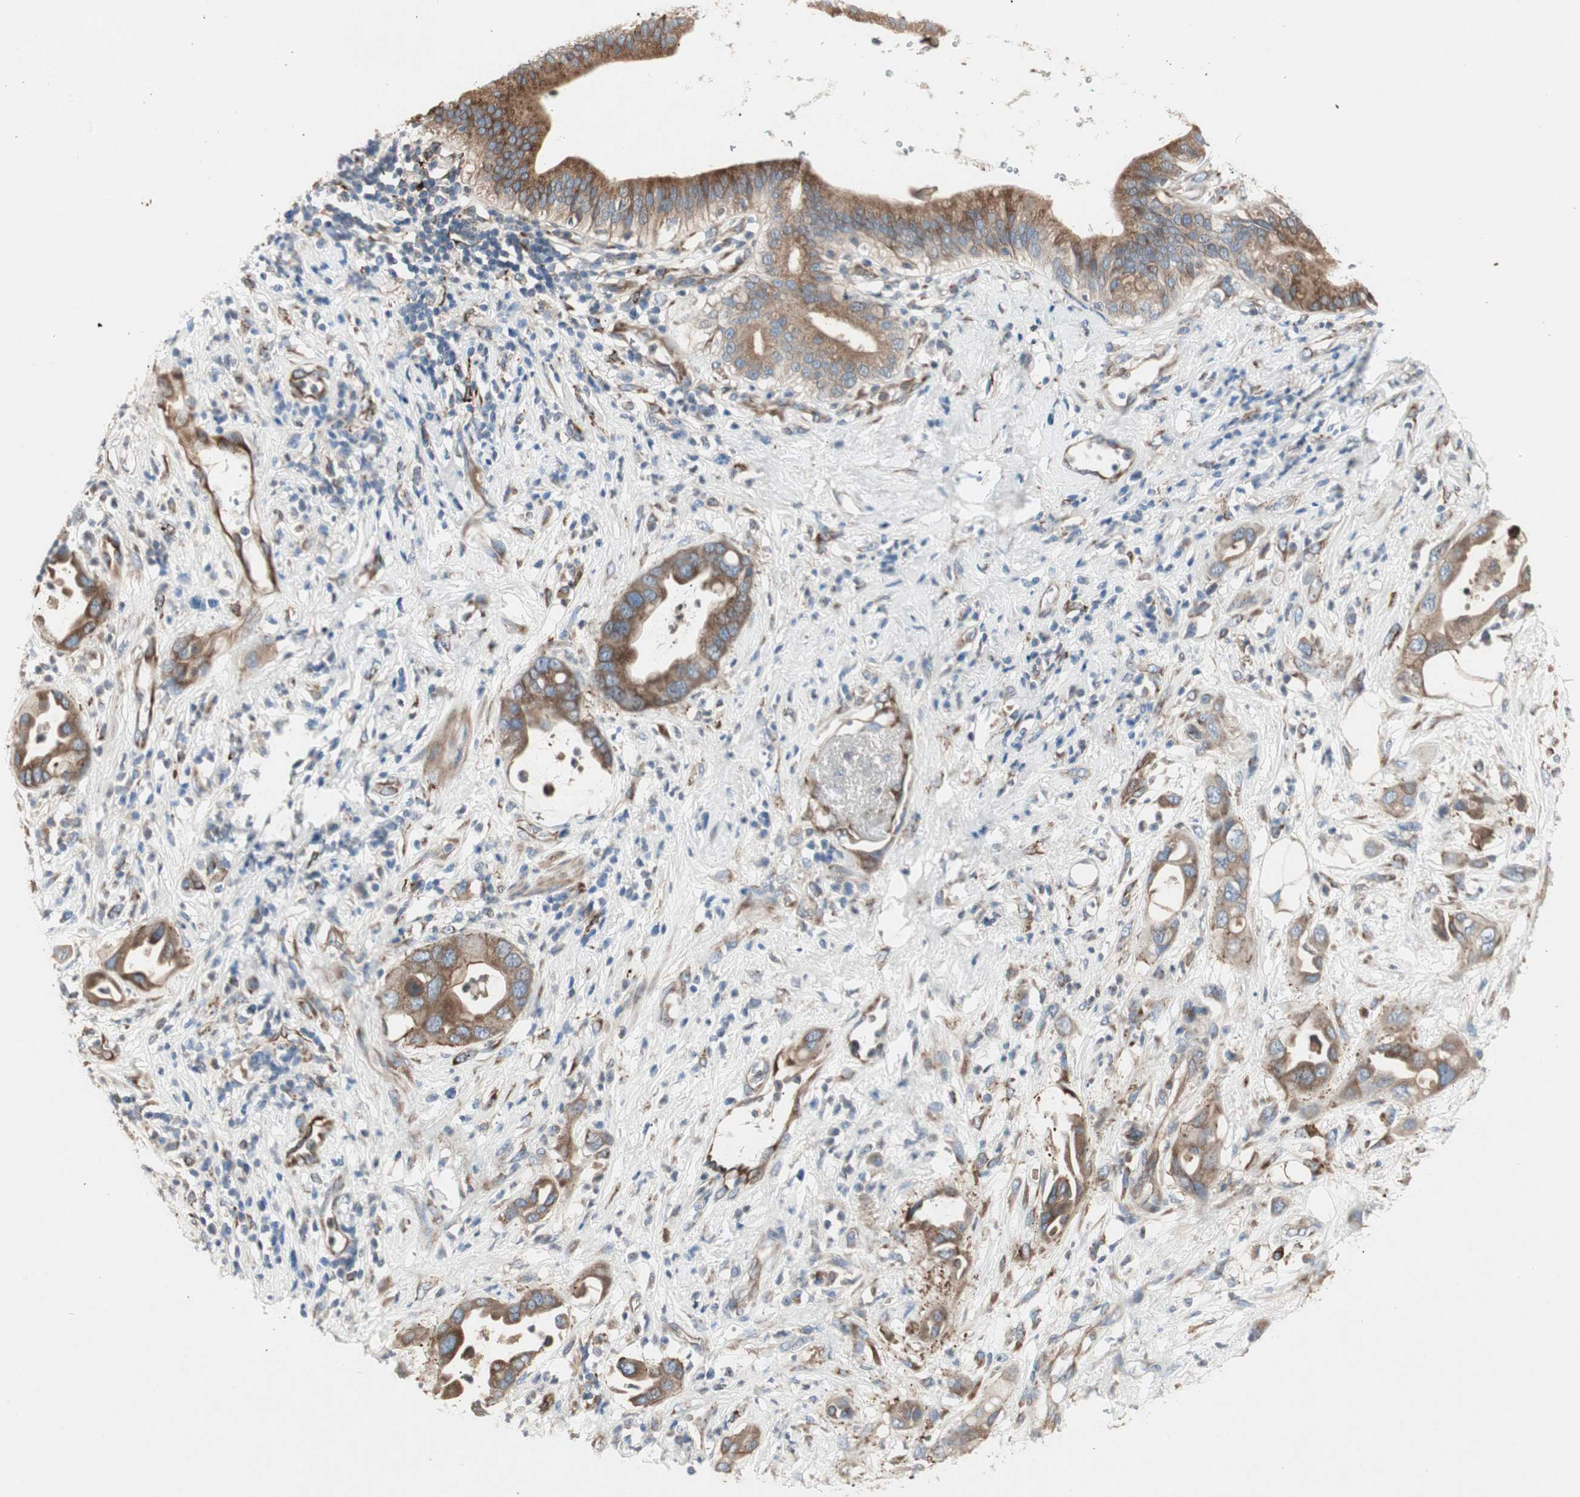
{"staining": {"intensity": "moderate", "quantity": ">75%", "location": "cytoplasmic/membranous"}, "tissue": "pancreatic cancer", "cell_type": "Tumor cells", "image_type": "cancer", "snomed": [{"axis": "morphology", "description": "Adenocarcinoma, NOS"}, {"axis": "morphology", "description": "Adenocarcinoma, metastatic, NOS"}, {"axis": "topography", "description": "Lymph node"}, {"axis": "topography", "description": "Pancreas"}, {"axis": "topography", "description": "Duodenum"}], "caption": "Metastatic adenocarcinoma (pancreatic) stained with a protein marker demonstrates moderate staining in tumor cells.", "gene": "H6PD", "patient": {"sex": "female", "age": 64}}